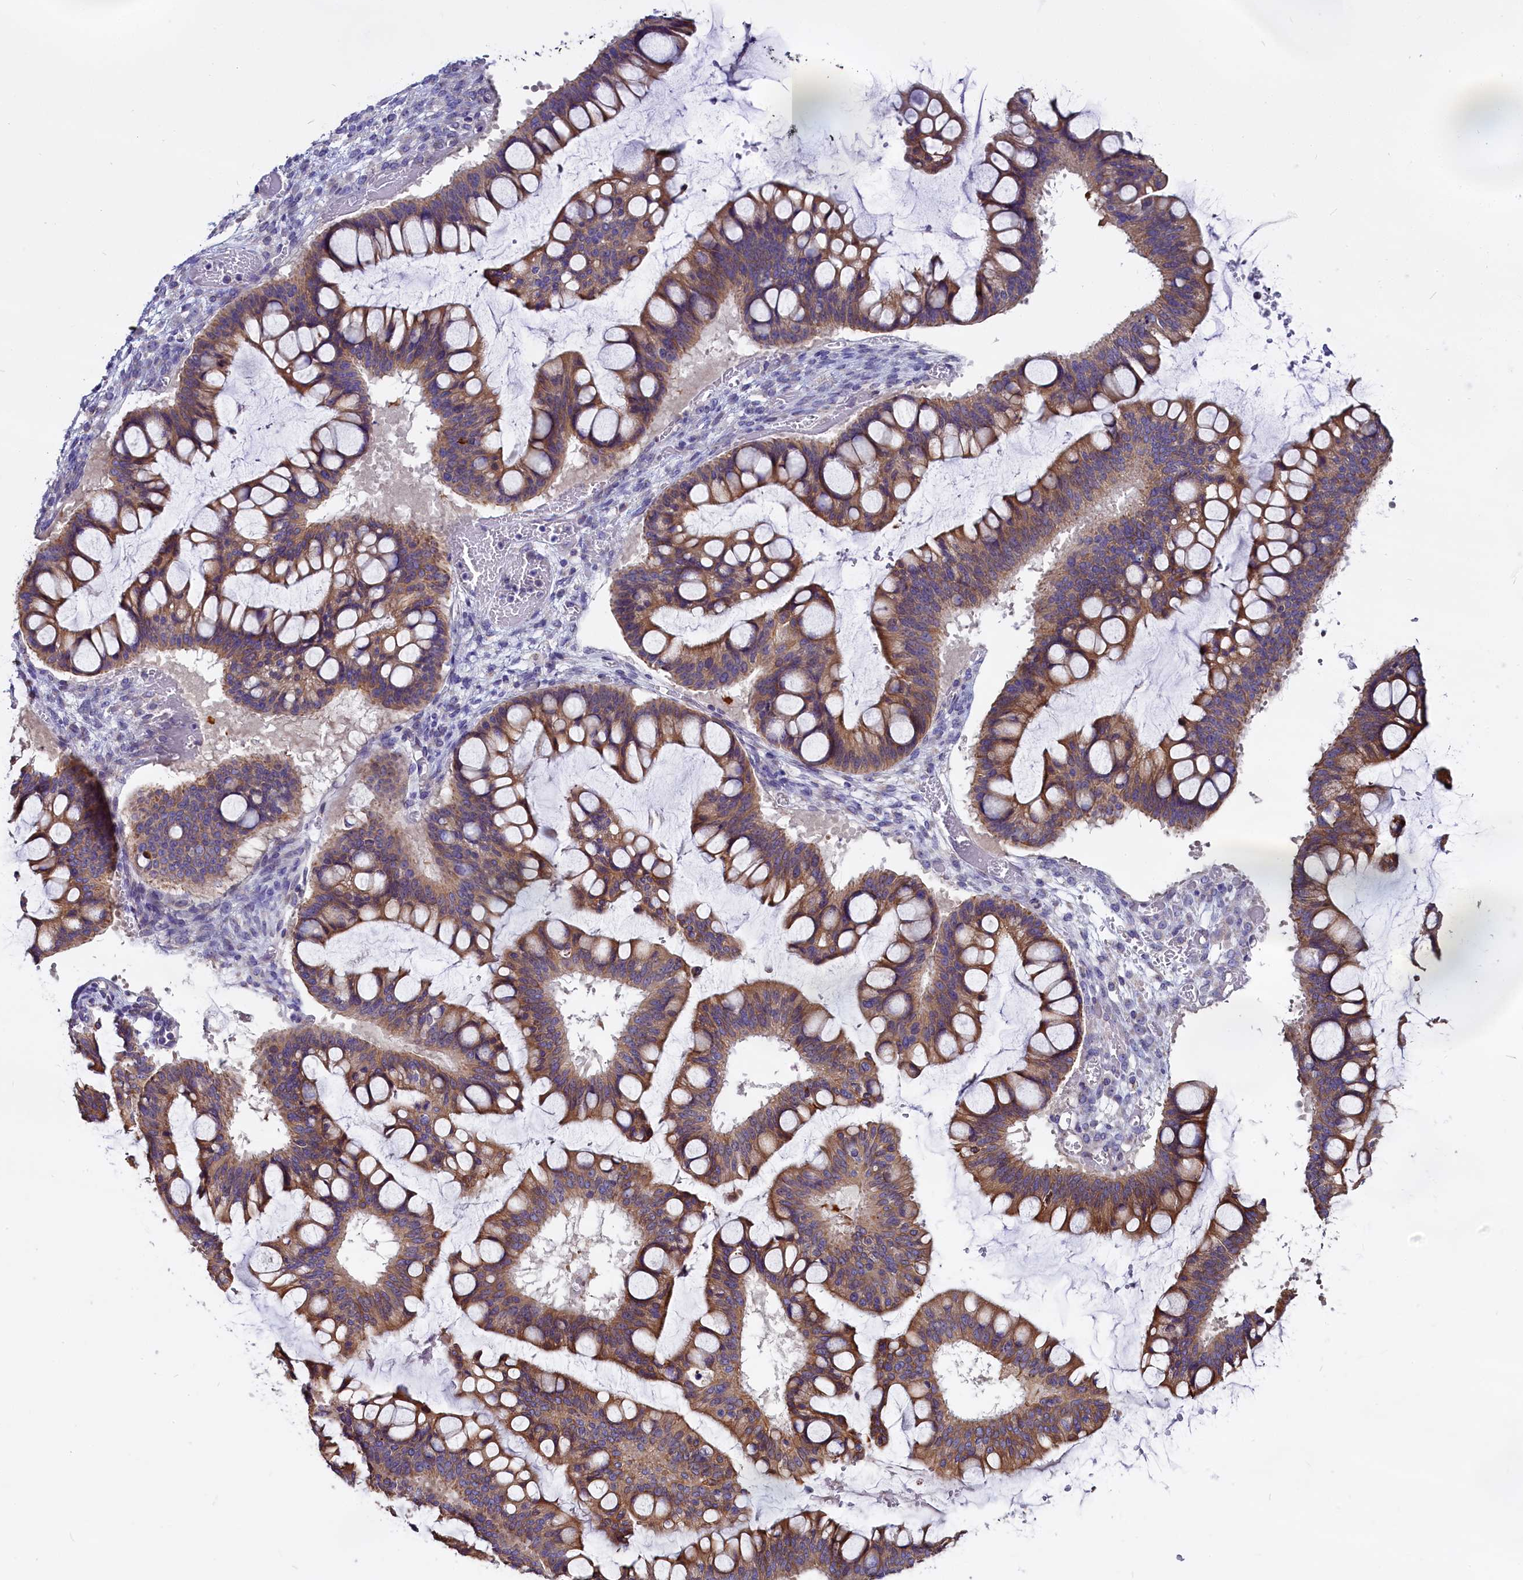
{"staining": {"intensity": "moderate", "quantity": ">75%", "location": "cytoplasmic/membranous"}, "tissue": "ovarian cancer", "cell_type": "Tumor cells", "image_type": "cancer", "snomed": [{"axis": "morphology", "description": "Cystadenocarcinoma, mucinous, NOS"}, {"axis": "topography", "description": "Ovary"}], "caption": "A brown stain highlights moderate cytoplasmic/membranous positivity of a protein in ovarian cancer tumor cells.", "gene": "CEP170", "patient": {"sex": "female", "age": 73}}